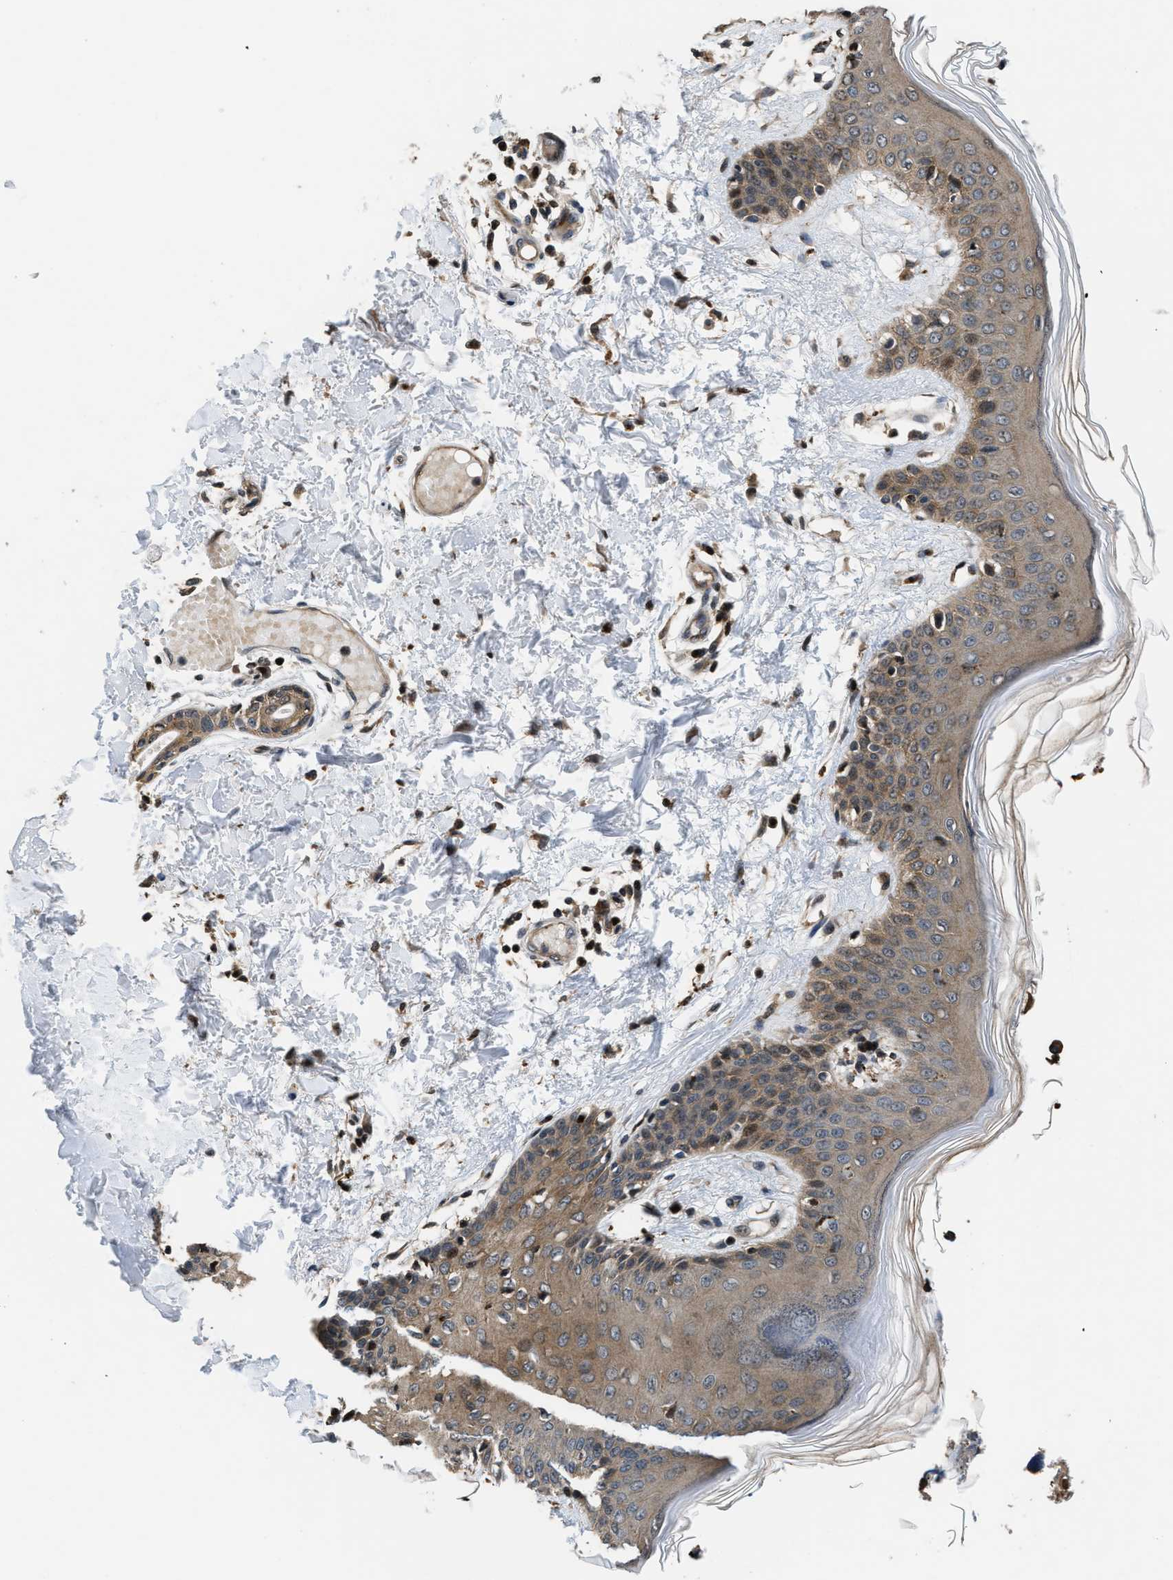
{"staining": {"intensity": "moderate", "quantity": ">75%", "location": "cytoplasmic/membranous,nuclear"}, "tissue": "skin", "cell_type": "Fibroblasts", "image_type": "normal", "snomed": [{"axis": "morphology", "description": "Normal tissue, NOS"}, {"axis": "topography", "description": "Skin"}], "caption": "Moderate cytoplasmic/membranous,nuclear staining for a protein is present in approximately >75% of fibroblasts of unremarkable skin using IHC.", "gene": "CTBS", "patient": {"sex": "male", "age": 53}}